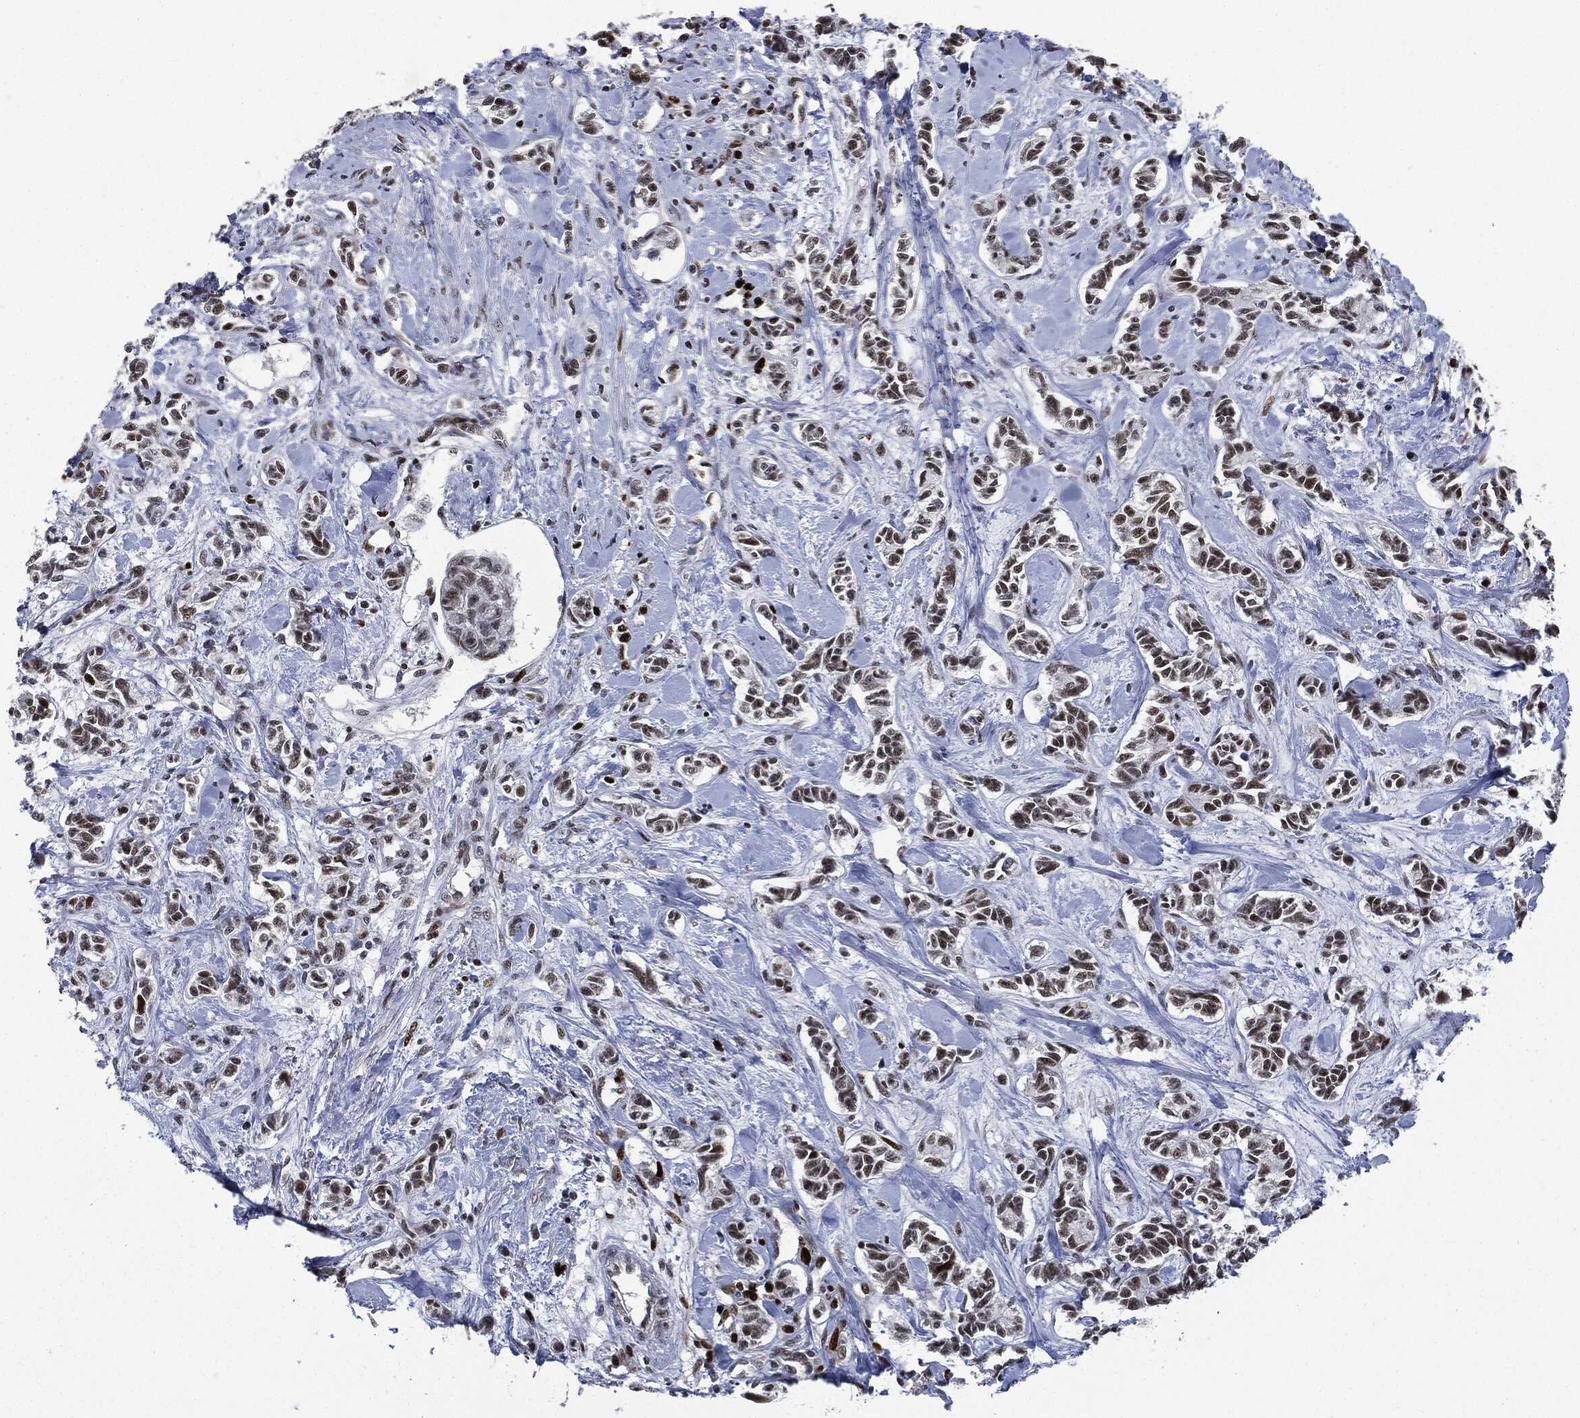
{"staining": {"intensity": "strong", "quantity": "<25%", "location": "nuclear"}, "tissue": "carcinoid", "cell_type": "Tumor cells", "image_type": "cancer", "snomed": [{"axis": "morphology", "description": "Carcinoid, malignant, NOS"}, {"axis": "topography", "description": "Kidney"}], "caption": "Immunohistochemical staining of carcinoid displays medium levels of strong nuclear protein expression in approximately <25% of tumor cells. (DAB IHC, brown staining for protein, blue staining for nuclei).", "gene": "PCNA", "patient": {"sex": "female", "age": 41}}